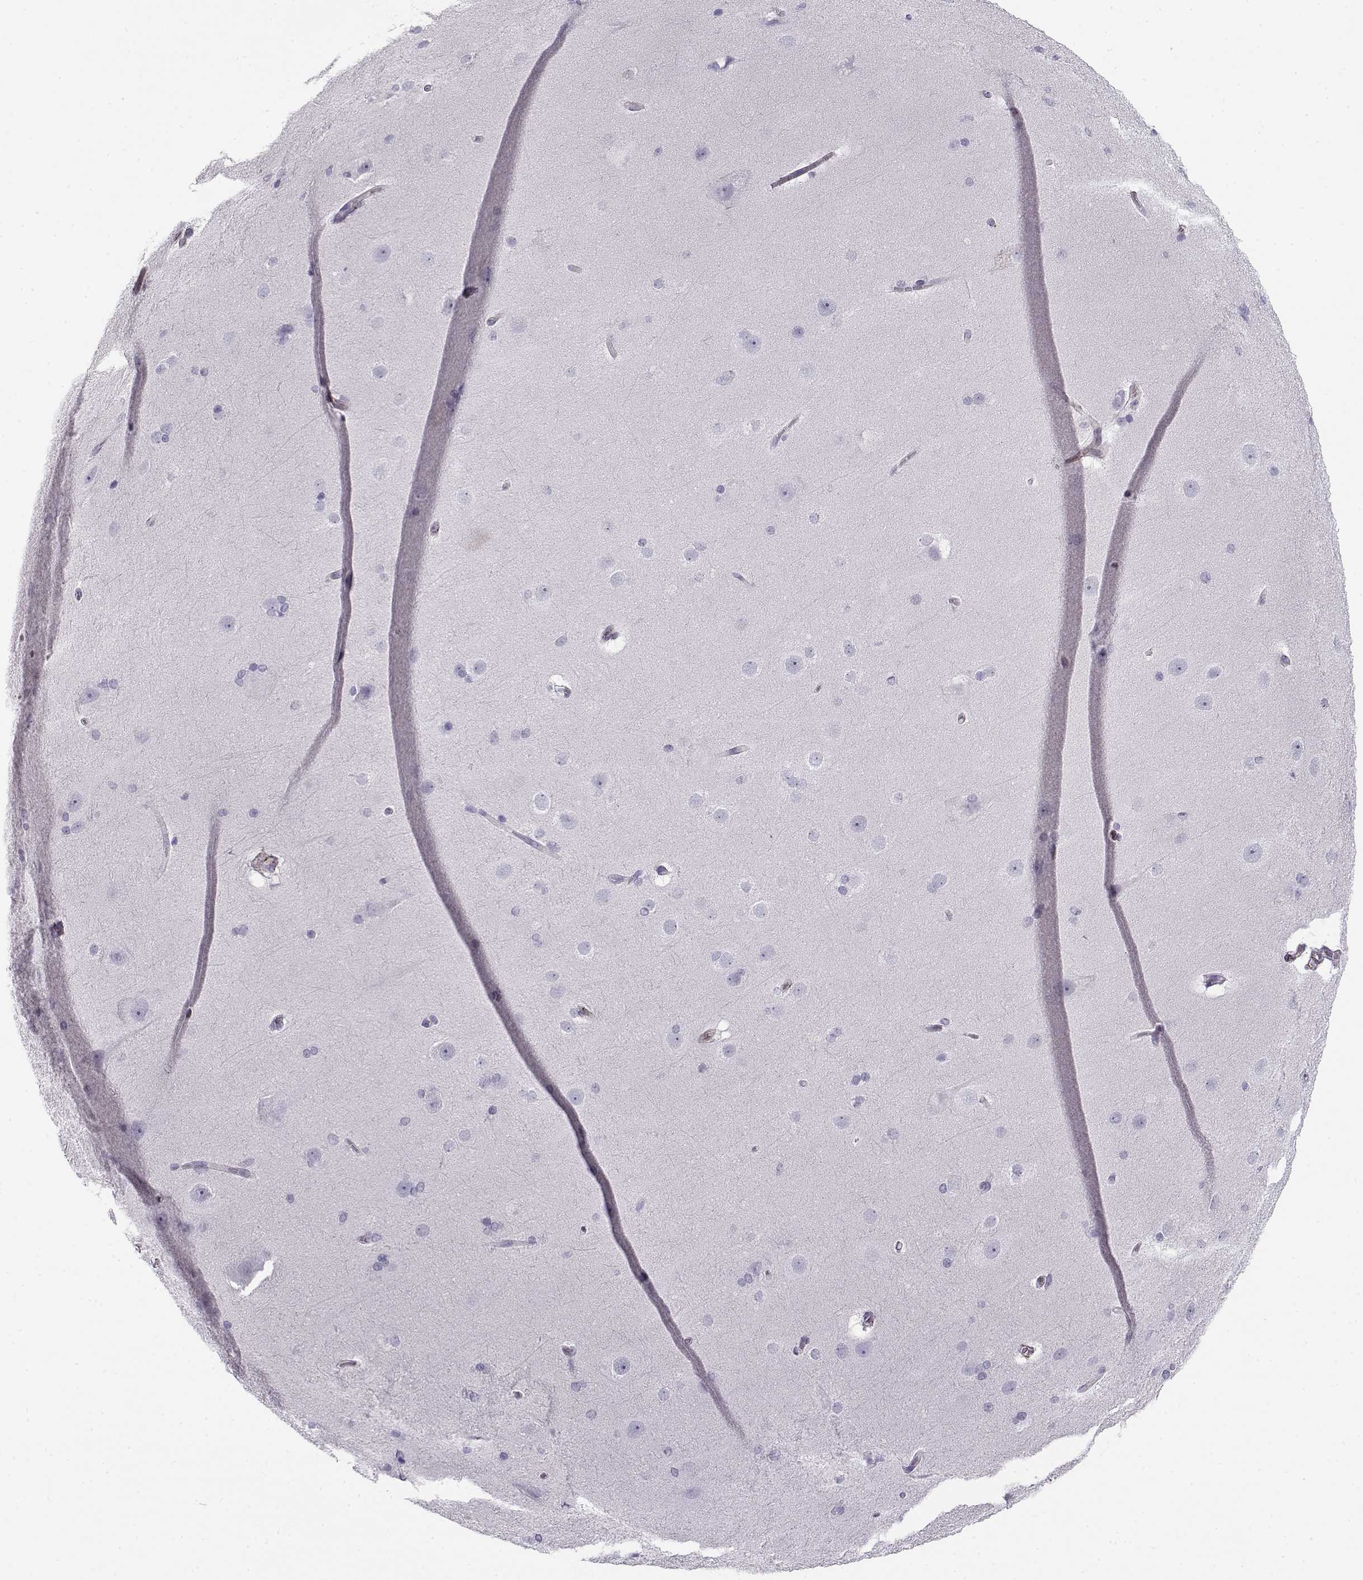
{"staining": {"intensity": "negative", "quantity": "none", "location": "none"}, "tissue": "hippocampus", "cell_type": "Glial cells", "image_type": "normal", "snomed": [{"axis": "morphology", "description": "Normal tissue, NOS"}, {"axis": "topography", "description": "Cerebral cortex"}, {"axis": "topography", "description": "Hippocampus"}], "caption": "The IHC image has no significant staining in glial cells of hippocampus.", "gene": "MYO1A", "patient": {"sex": "female", "age": 19}}